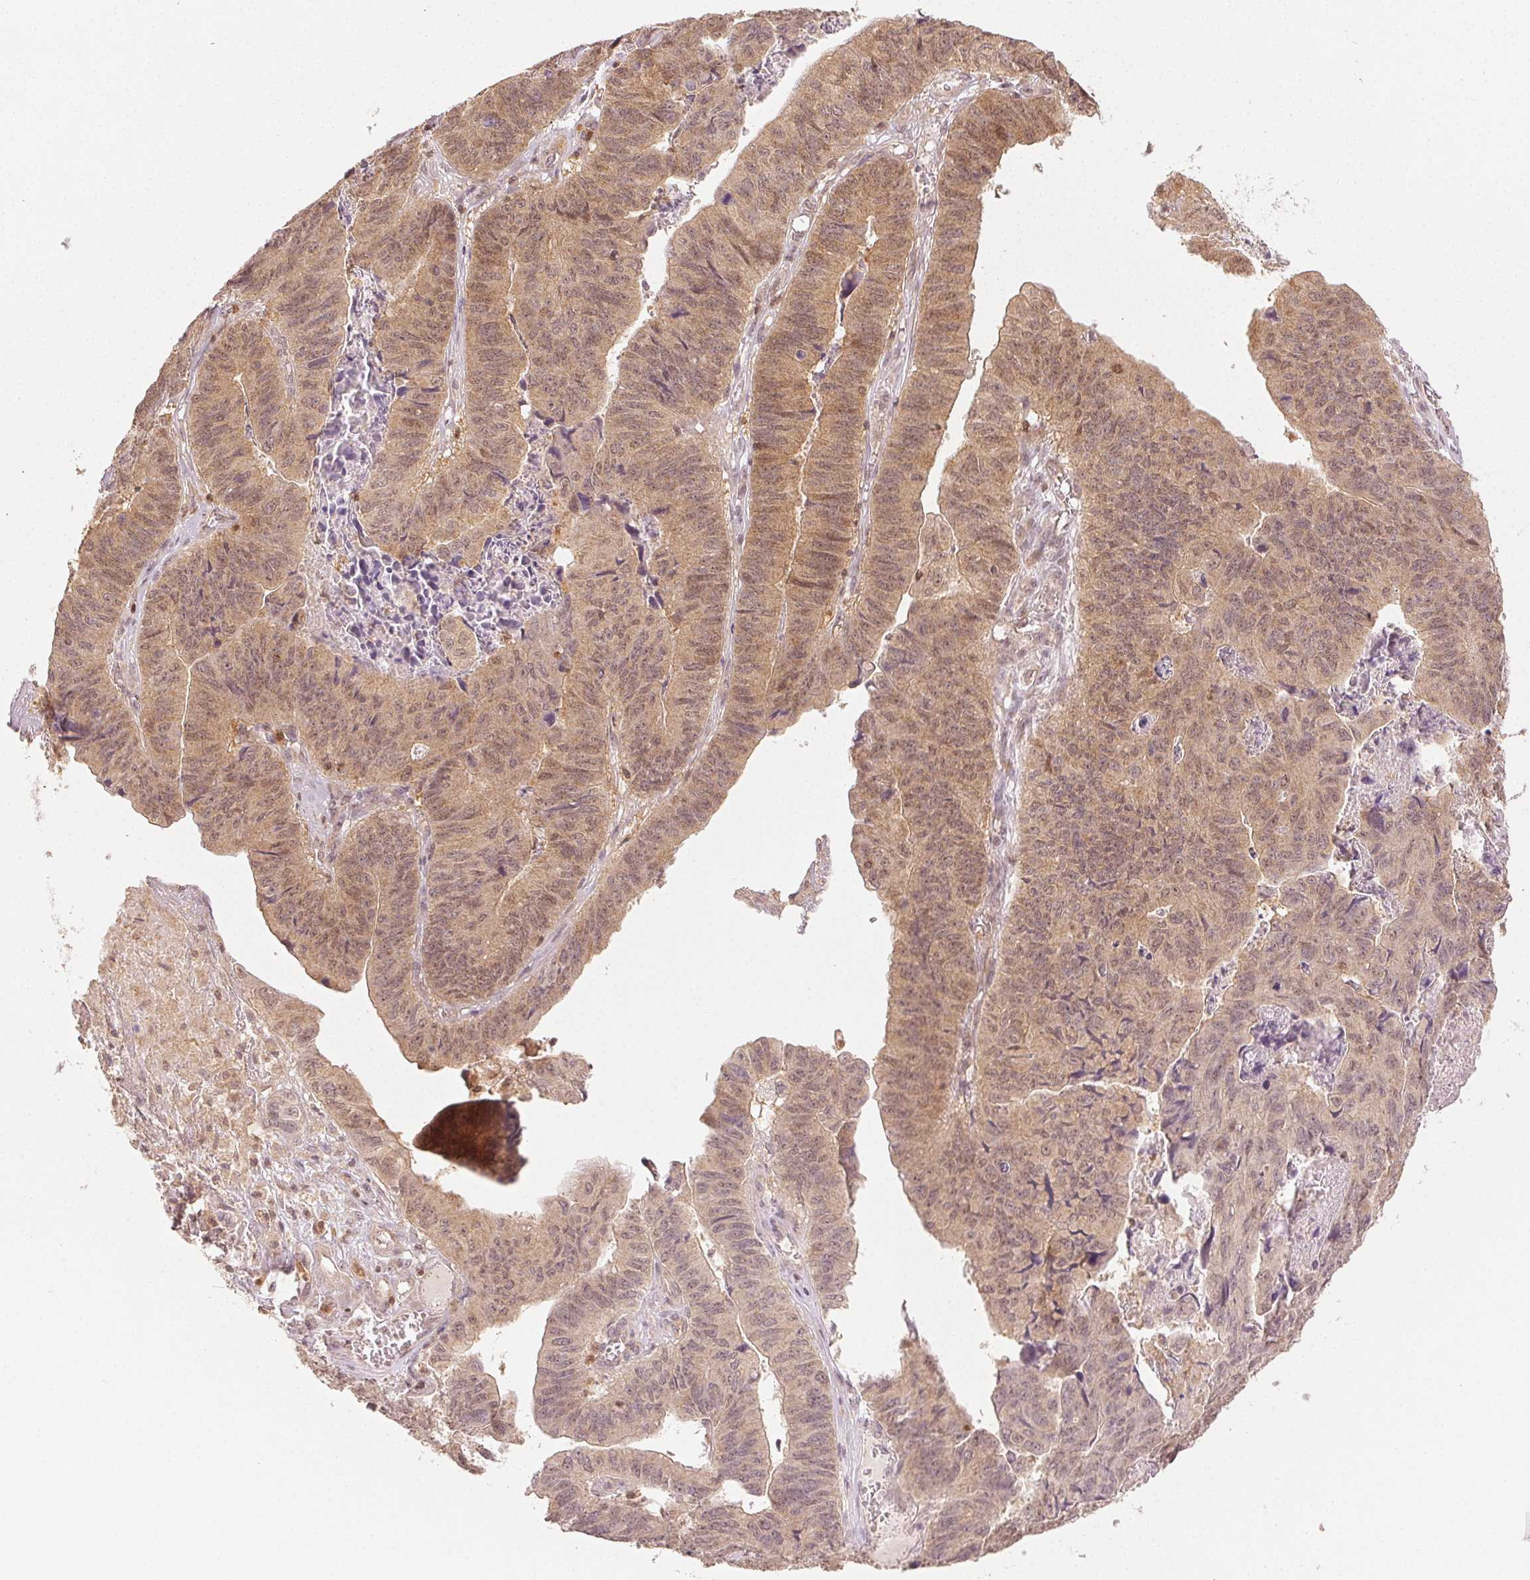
{"staining": {"intensity": "weak", "quantity": "25%-75%", "location": "cytoplasmic/membranous,nuclear"}, "tissue": "stomach cancer", "cell_type": "Tumor cells", "image_type": "cancer", "snomed": [{"axis": "morphology", "description": "Adenocarcinoma, NOS"}, {"axis": "topography", "description": "Stomach, lower"}], "caption": "Immunohistochemical staining of stomach adenocarcinoma exhibits low levels of weak cytoplasmic/membranous and nuclear protein positivity in about 25%-75% of tumor cells.", "gene": "MAPK14", "patient": {"sex": "male", "age": 77}}